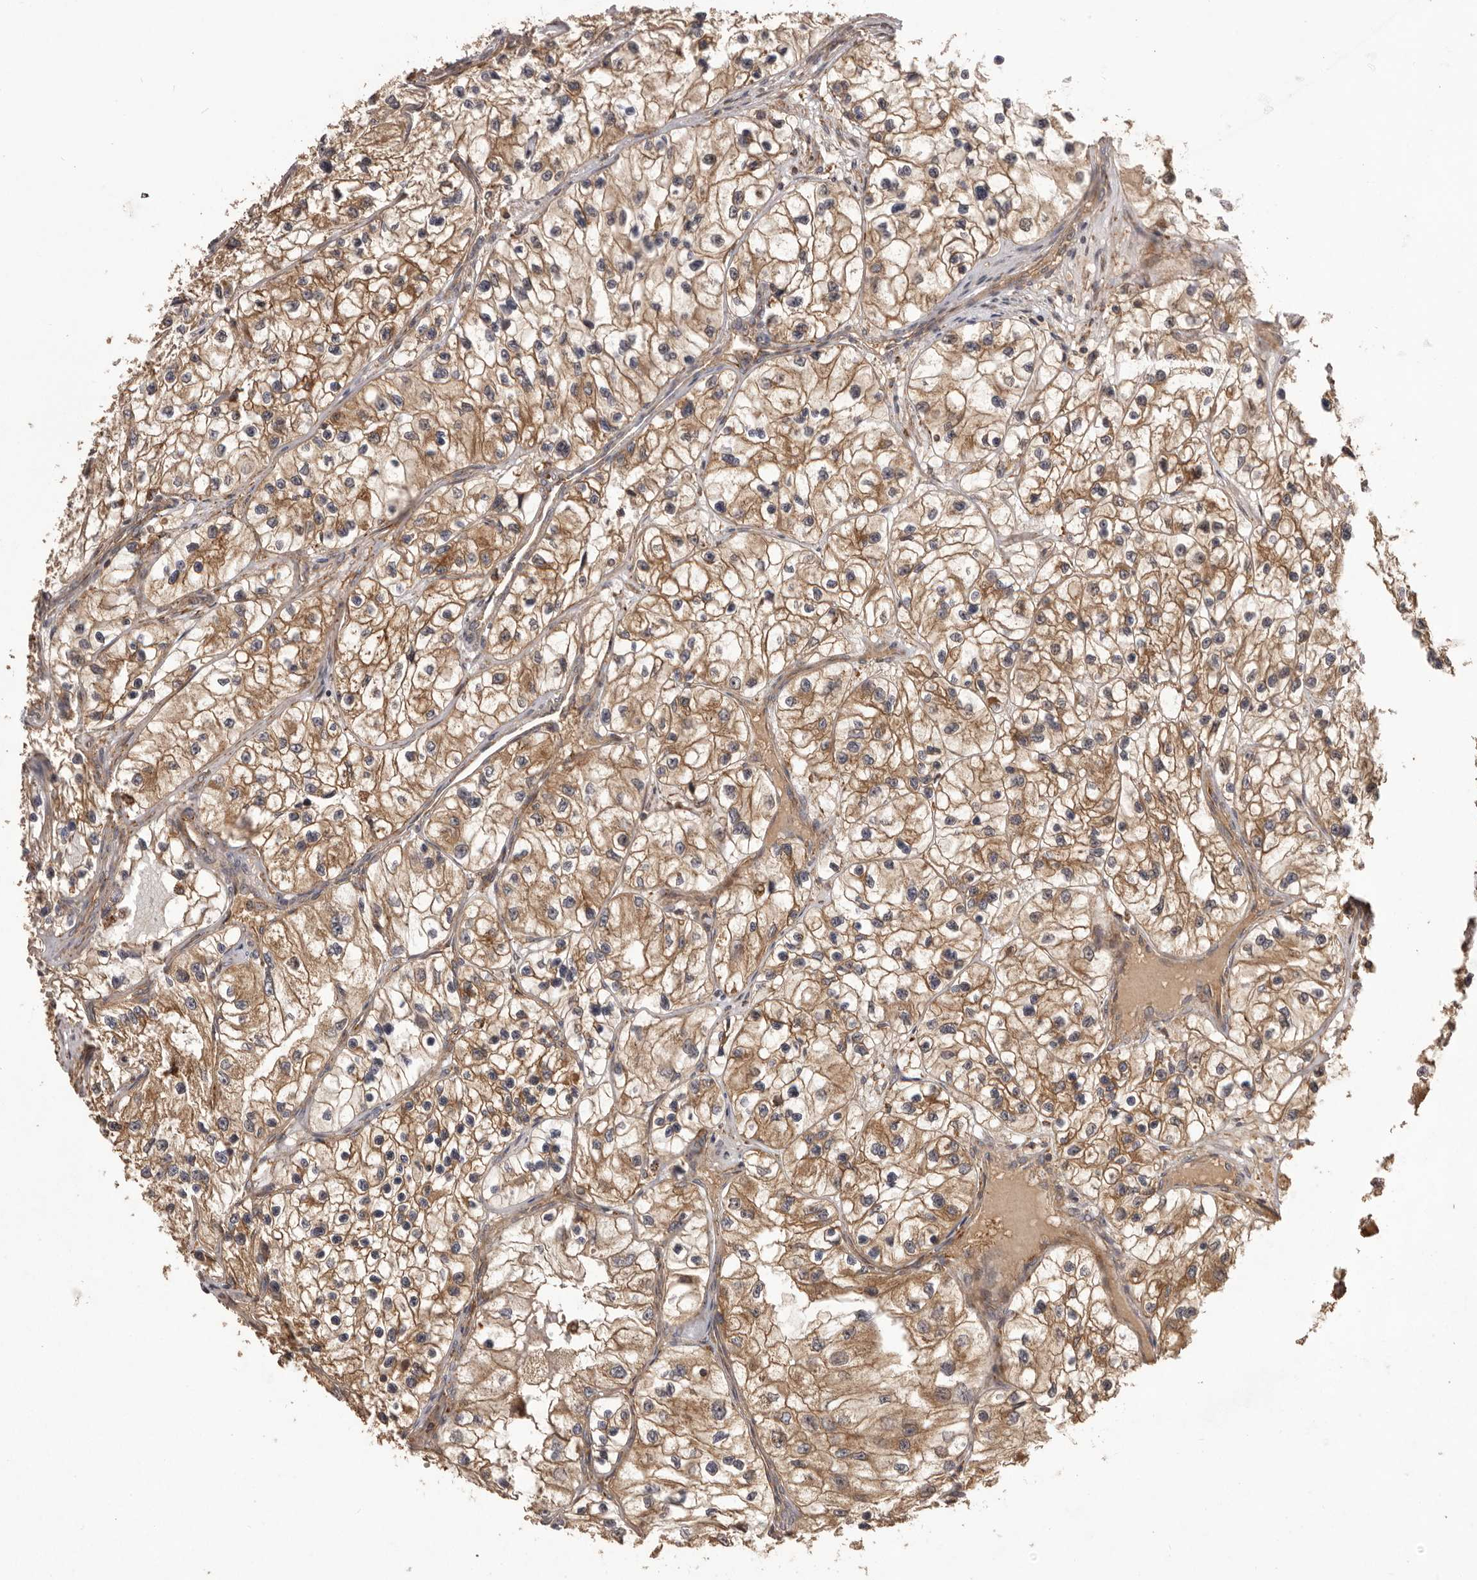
{"staining": {"intensity": "moderate", "quantity": ">75%", "location": "cytoplasmic/membranous"}, "tissue": "renal cancer", "cell_type": "Tumor cells", "image_type": "cancer", "snomed": [{"axis": "morphology", "description": "Adenocarcinoma, NOS"}, {"axis": "topography", "description": "Kidney"}], "caption": "Protein staining of renal cancer (adenocarcinoma) tissue demonstrates moderate cytoplasmic/membranous expression in about >75% of tumor cells.", "gene": "SLC22A3", "patient": {"sex": "female", "age": 57}}